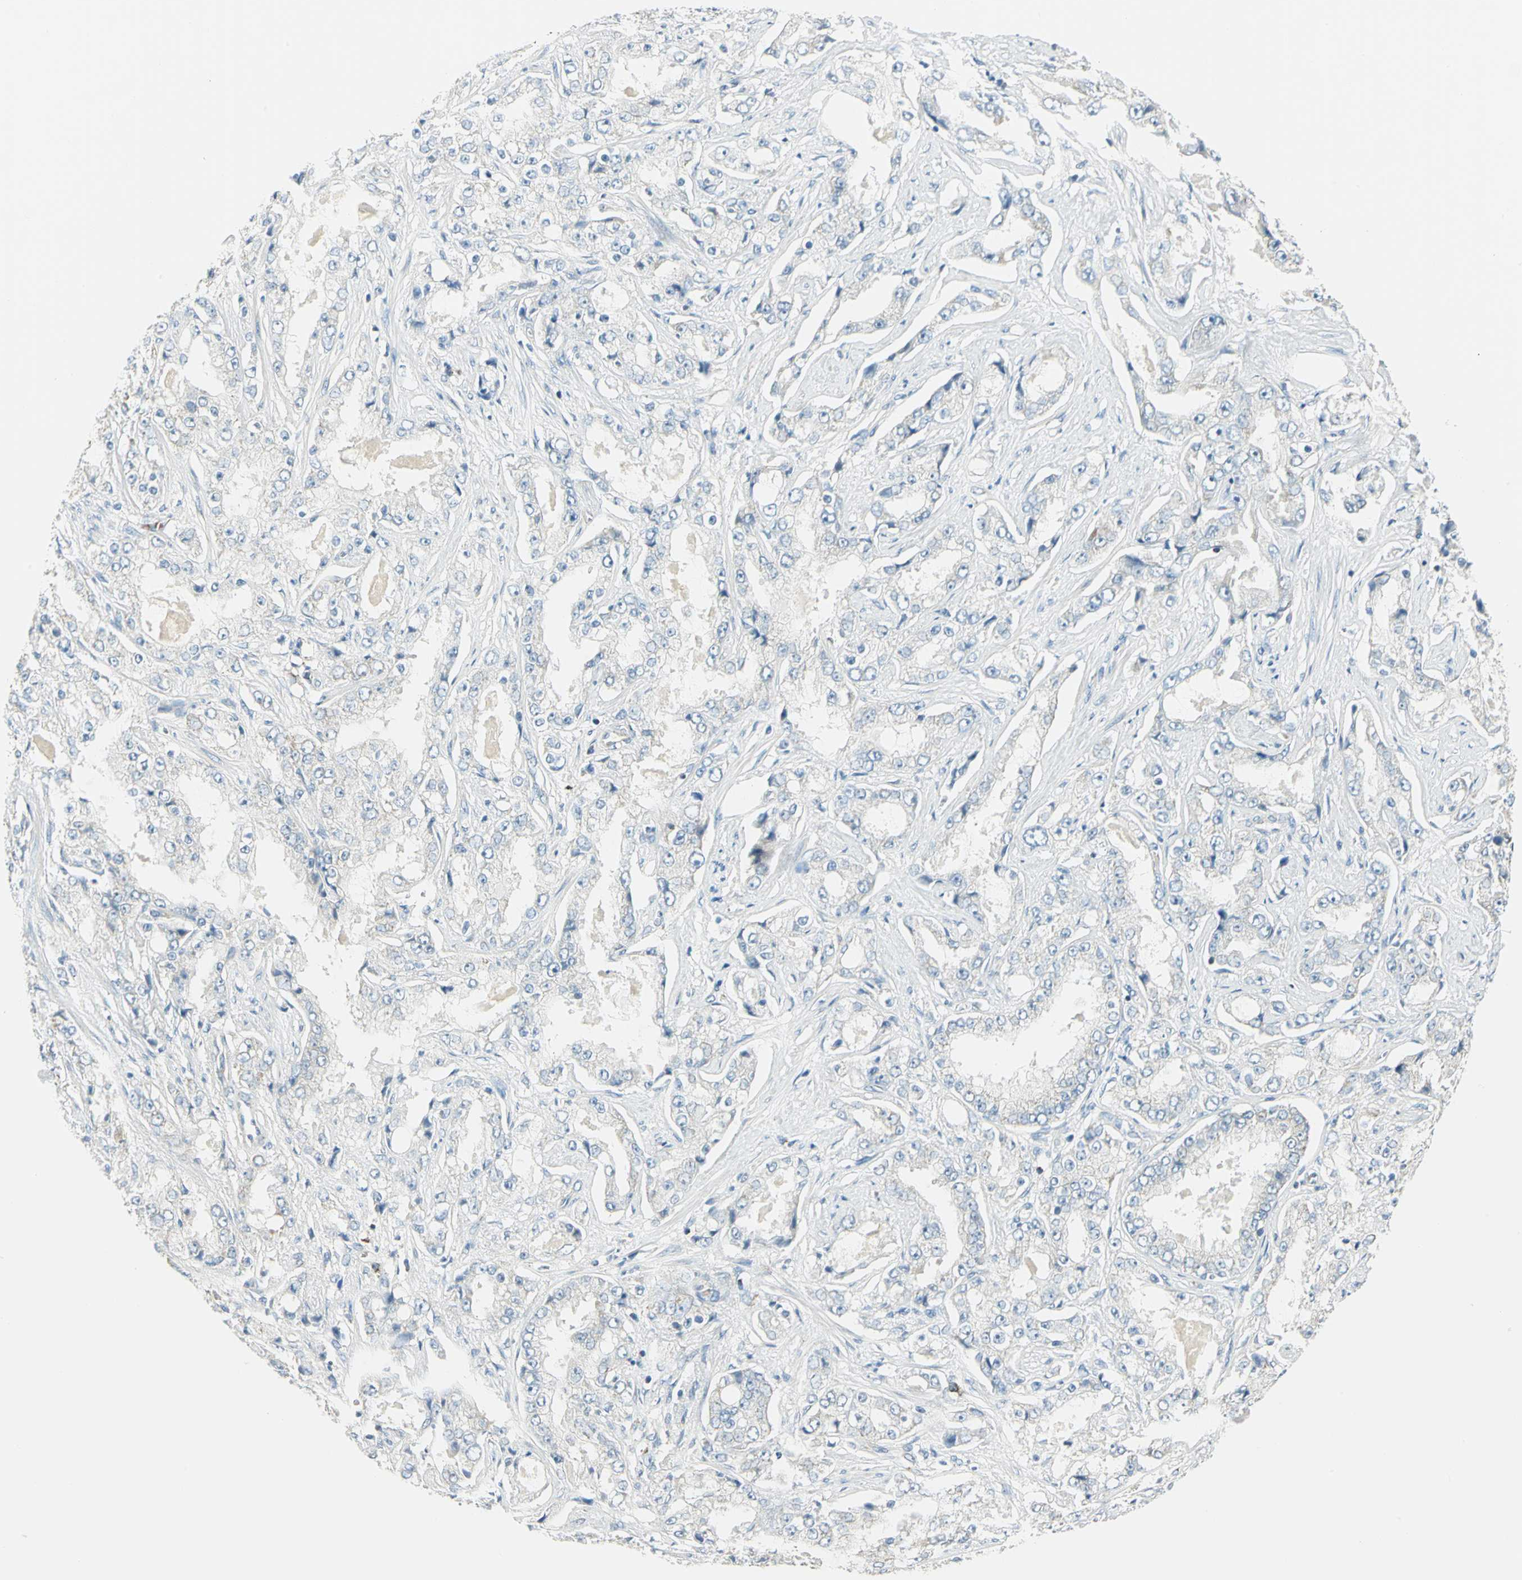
{"staining": {"intensity": "negative", "quantity": "none", "location": "none"}, "tissue": "prostate cancer", "cell_type": "Tumor cells", "image_type": "cancer", "snomed": [{"axis": "morphology", "description": "Adenocarcinoma, High grade"}, {"axis": "topography", "description": "Prostate"}], "caption": "The micrograph shows no staining of tumor cells in adenocarcinoma (high-grade) (prostate).", "gene": "ACADM", "patient": {"sex": "male", "age": 73}}